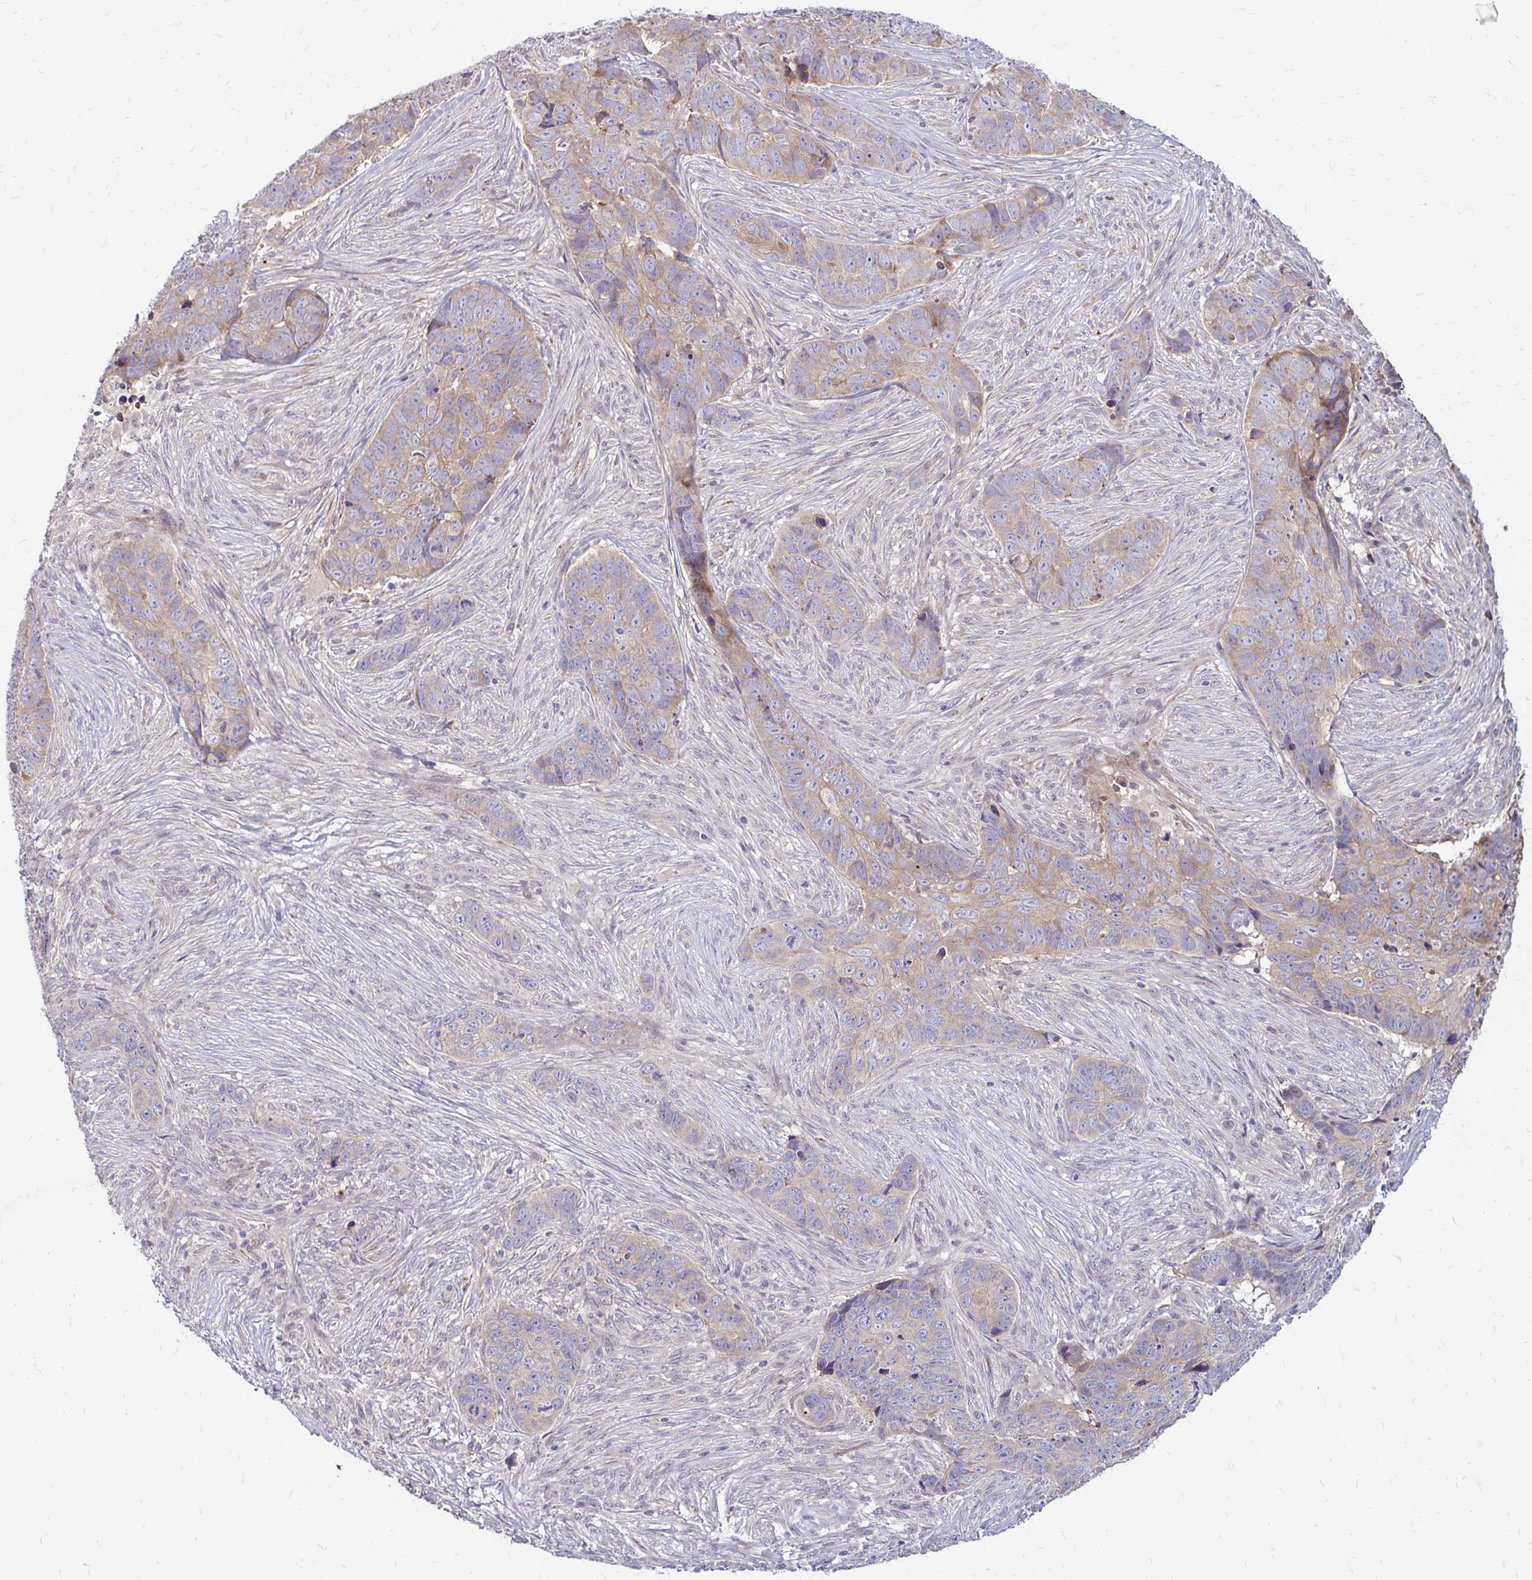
{"staining": {"intensity": "weak", "quantity": "25%-75%", "location": "cytoplasmic/membranous"}, "tissue": "skin cancer", "cell_type": "Tumor cells", "image_type": "cancer", "snomed": [{"axis": "morphology", "description": "Basal cell carcinoma"}, {"axis": "topography", "description": "Skin"}], "caption": "Skin cancer (basal cell carcinoma) stained for a protein (brown) shows weak cytoplasmic/membranous positive staining in approximately 25%-75% of tumor cells.", "gene": "ARHGEF37", "patient": {"sex": "female", "age": 82}}